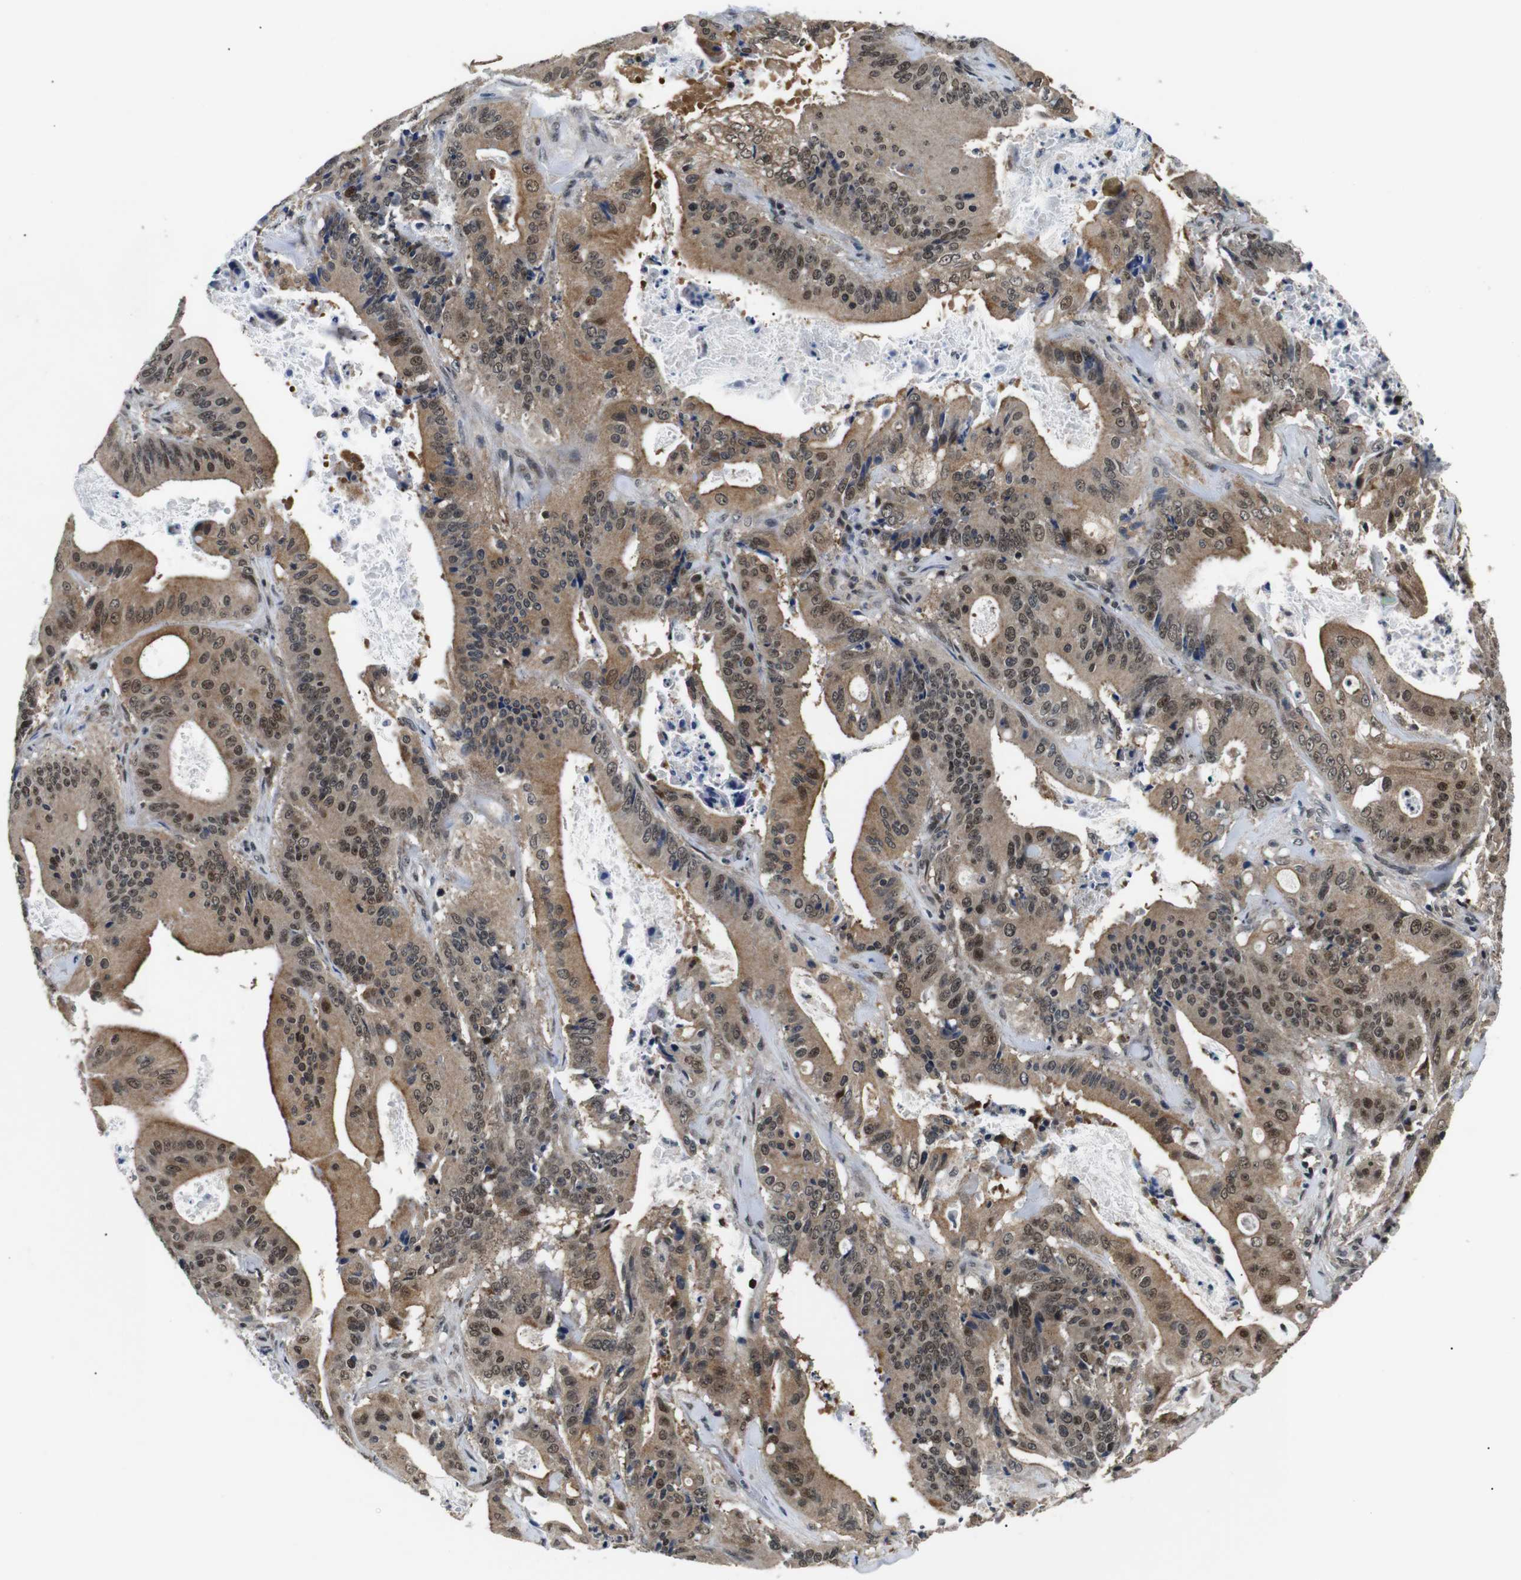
{"staining": {"intensity": "moderate", "quantity": ">75%", "location": "cytoplasmic/membranous,nuclear"}, "tissue": "pancreatic cancer", "cell_type": "Tumor cells", "image_type": "cancer", "snomed": [{"axis": "morphology", "description": "Normal tissue, NOS"}, {"axis": "topography", "description": "Lymph node"}], "caption": "Protein expression analysis of human pancreatic cancer reveals moderate cytoplasmic/membranous and nuclear staining in approximately >75% of tumor cells.", "gene": "SKP1", "patient": {"sex": "male", "age": 62}}